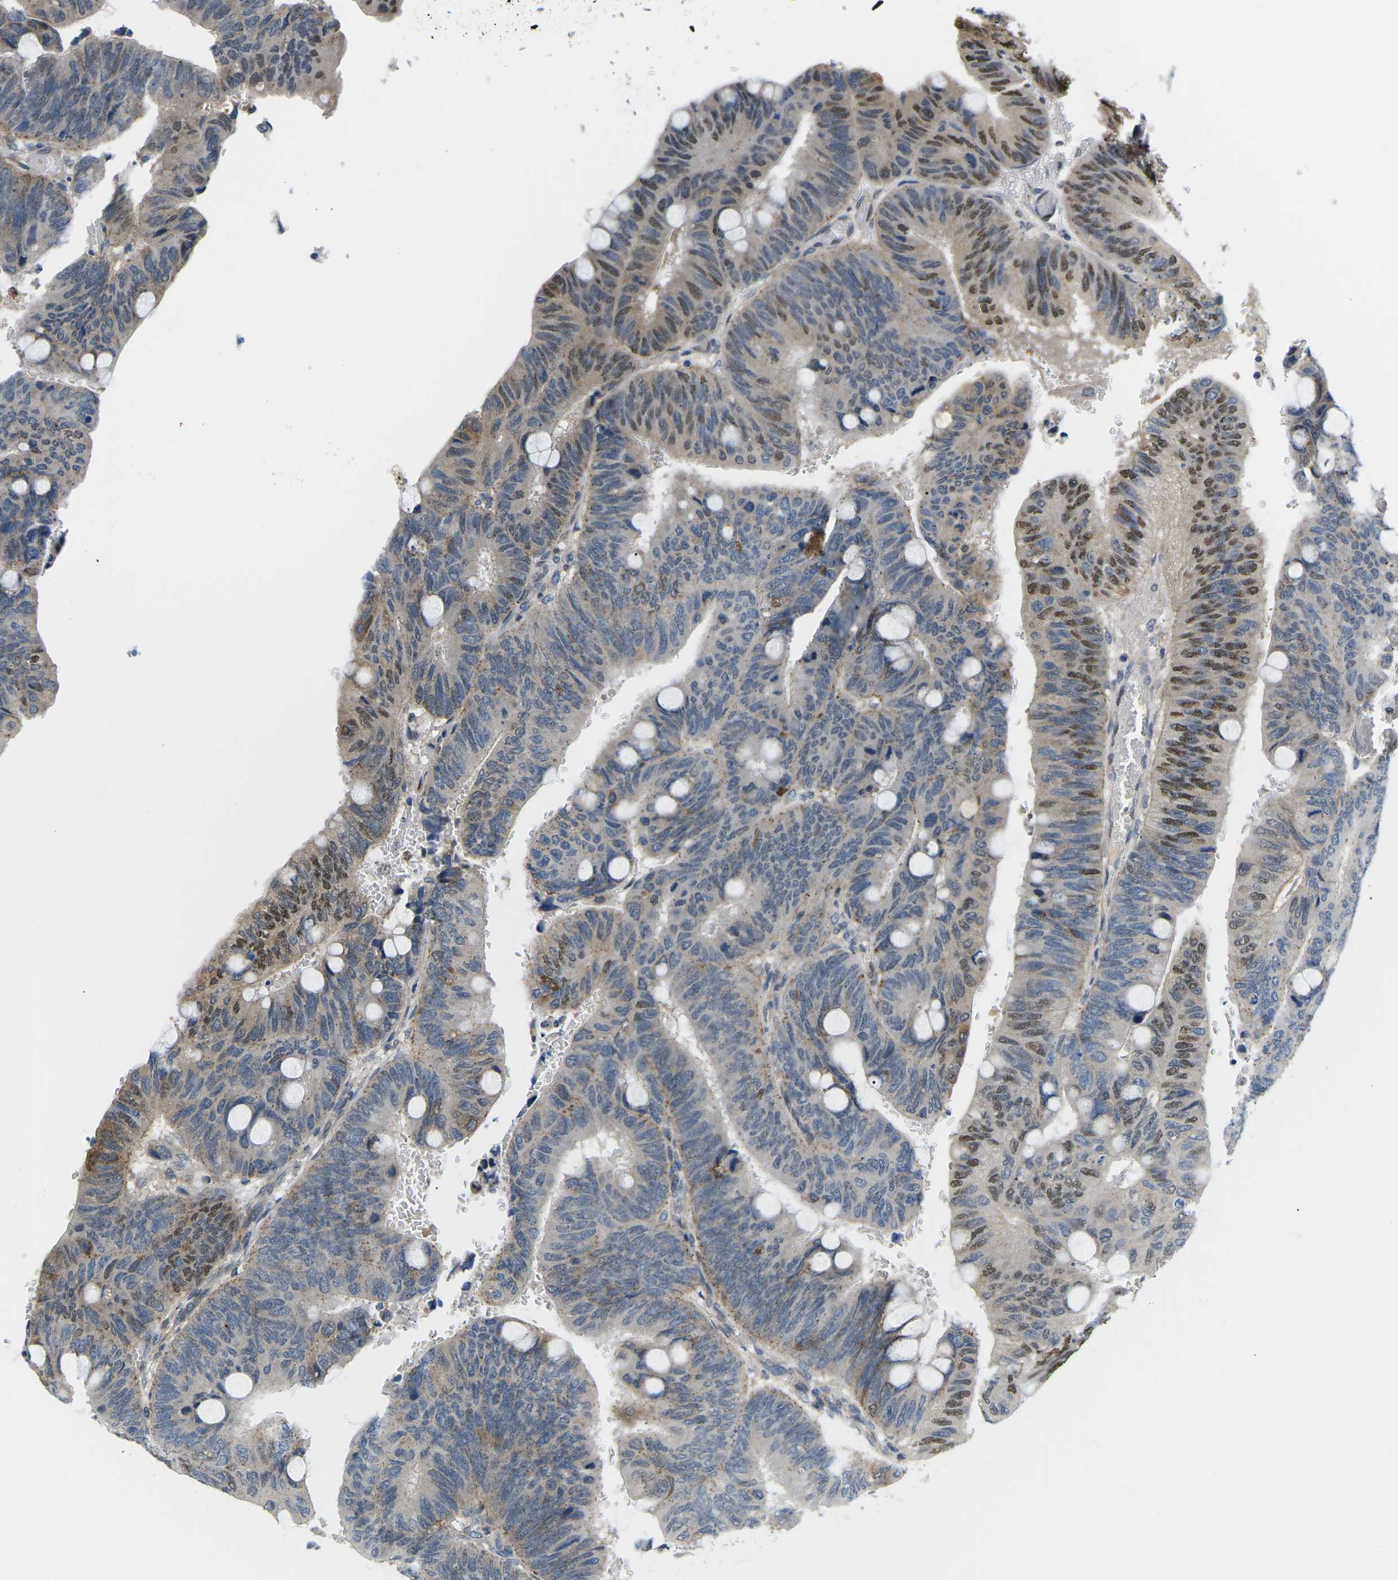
{"staining": {"intensity": "moderate", "quantity": "25%-75%", "location": "cytoplasmic/membranous,nuclear"}, "tissue": "colorectal cancer", "cell_type": "Tumor cells", "image_type": "cancer", "snomed": [{"axis": "morphology", "description": "Normal tissue, NOS"}, {"axis": "morphology", "description": "Adenocarcinoma, NOS"}, {"axis": "topography", "description": "Rectum"}], "caption": "Immunohistochemical staining of adenocarcinoma (colorectal) exhibits medium levels of moderate cytoplasmic/membranous and nuclear positivity in about 25%-75% of tumor cells.", "gene": "ERBB4", "patient": {"sex": "male", "age": 92}}